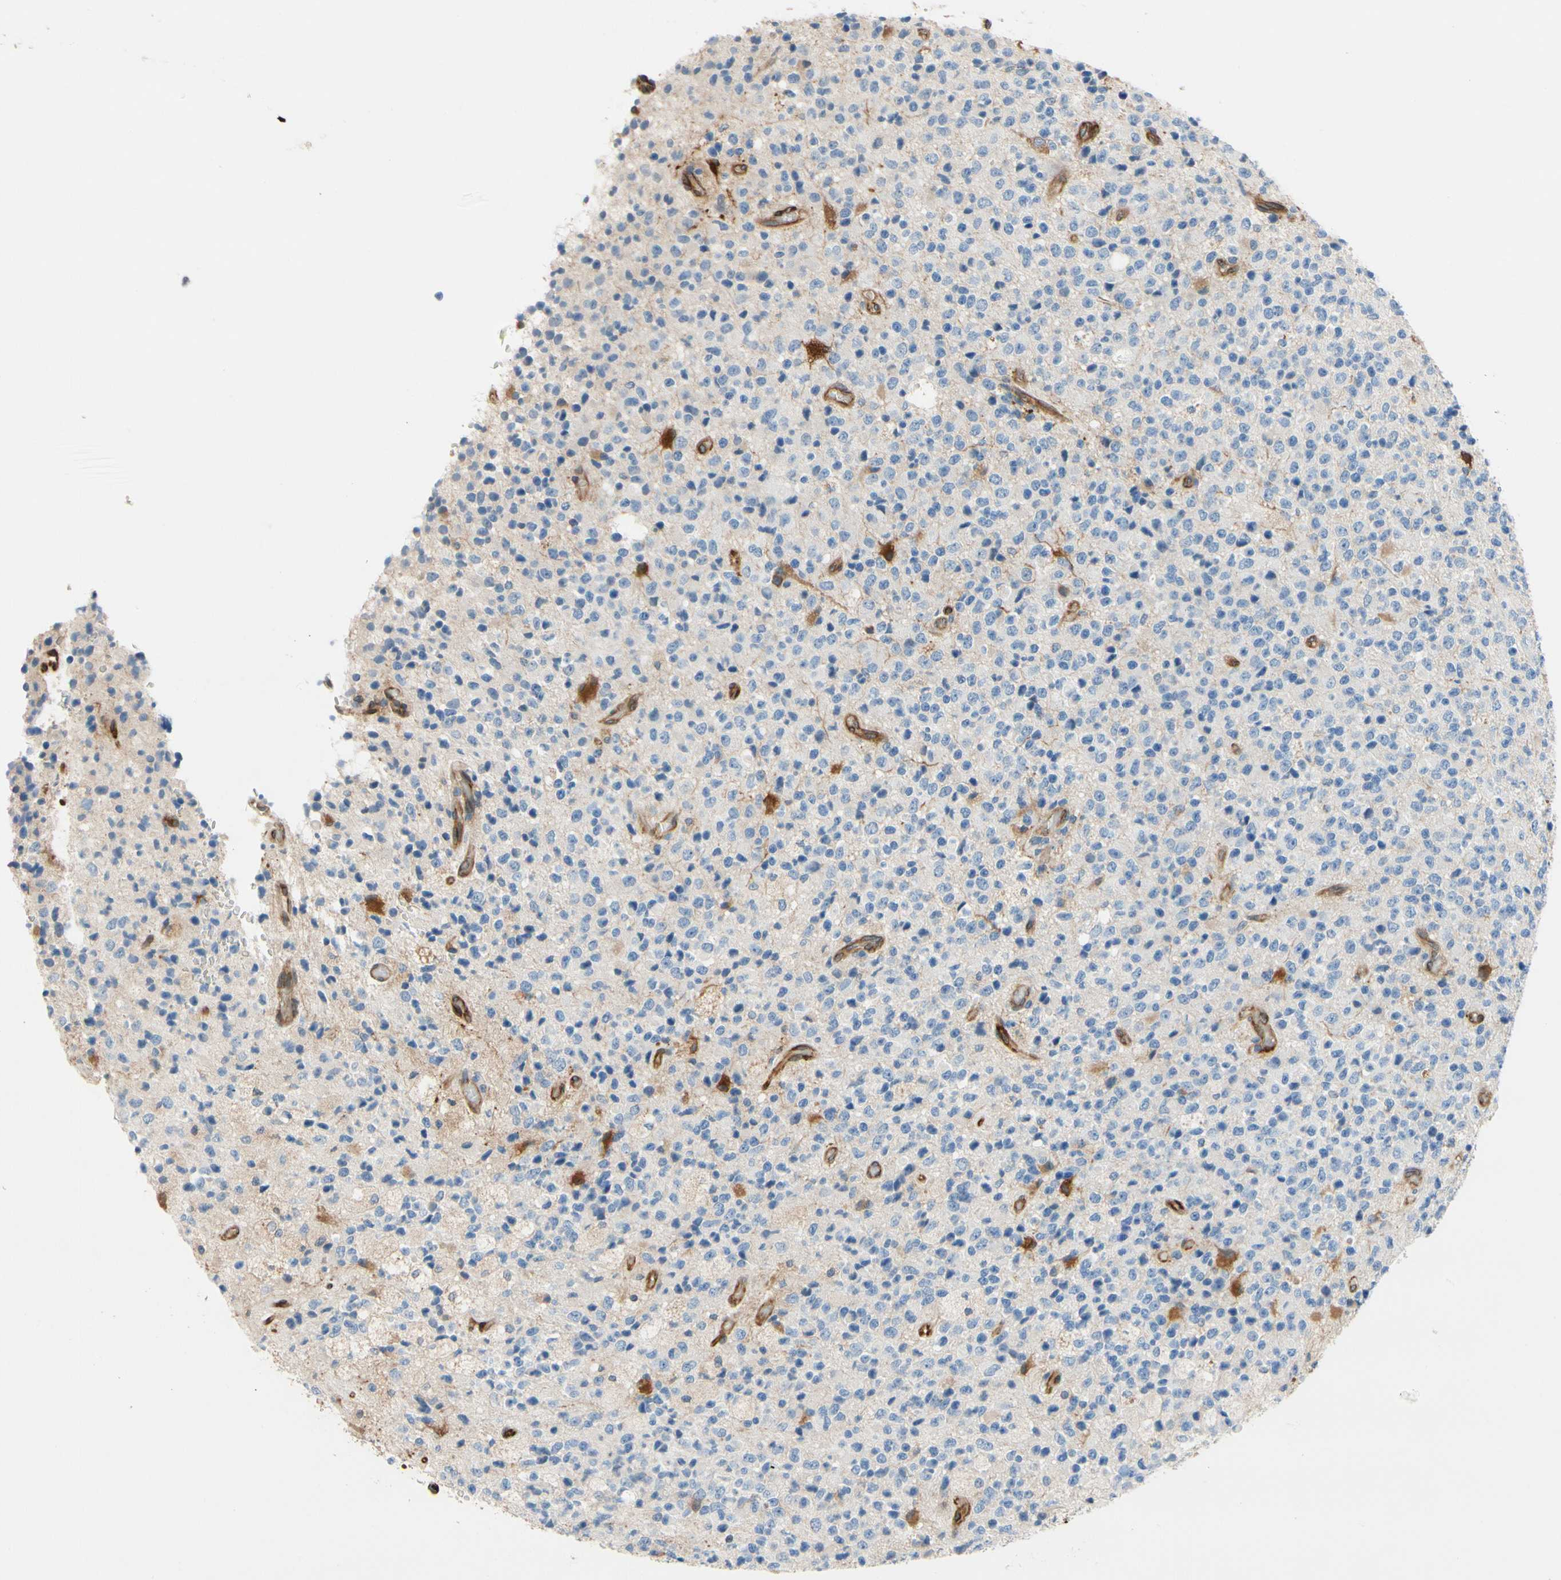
{"staining": {"intensity": "strong", "quantity": "<25%", "location": "cytoplasmic/membranous"}, "tissue": "glioma", "cell_type": "Tumor cells", "image_type": "cancer", "snomed": [{"axis": "morphology", "description": "Glioma, malignant, High grade"}, {"axis": "topography", "description": "pancreas cauda"}], "caption": "Protein positivity by immunohistochemistry (IHC) displays strong cytoplasmic/membranous positivity in about <25% of tumor cells in glioma.", "gene": "PRXL2A", "patient": {"sex": "male", "age": 60}}